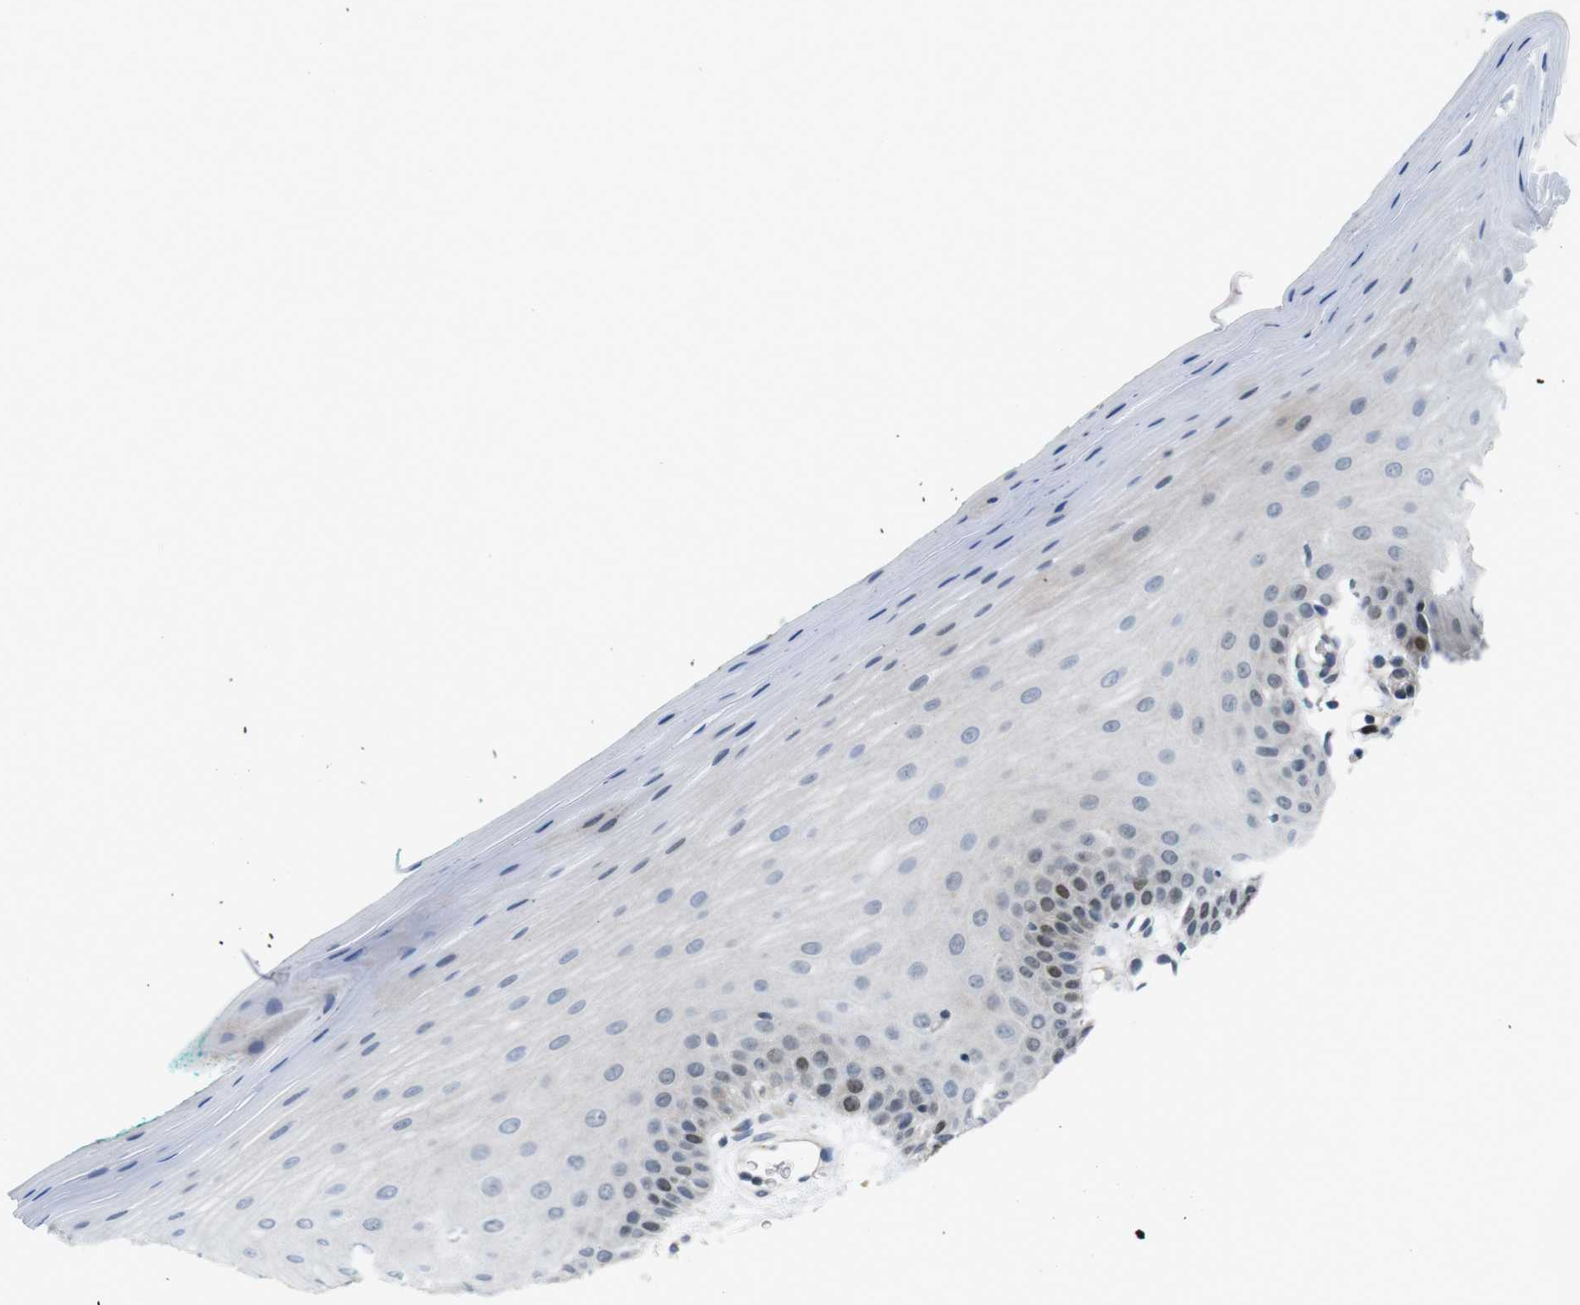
{"staining": {"intensity": "weak", "quantity": "<25%", "location": "nuclear"}, "tissue": "oral mucosa", "cell_type": "Squamous epithelial cells", "image_type": "normal", "snomed": [{"axis": "morphology", "description": "Normal tissue, NOS"}, {"axis": "topography", "description": "Skeletal muscle"}, {"axis": "topography", "description": "Oral tissue"}], "caption": "IHC of benign human oral mucosa reveals no expression in squamous epithelial cells. (DAB (3,3'-diaminobenzidine) immunohistochemistry (IHC) with hematoxylin counter stain).", "gene": "SMCO2", "patient": {"sex": "male", "age": 58}}